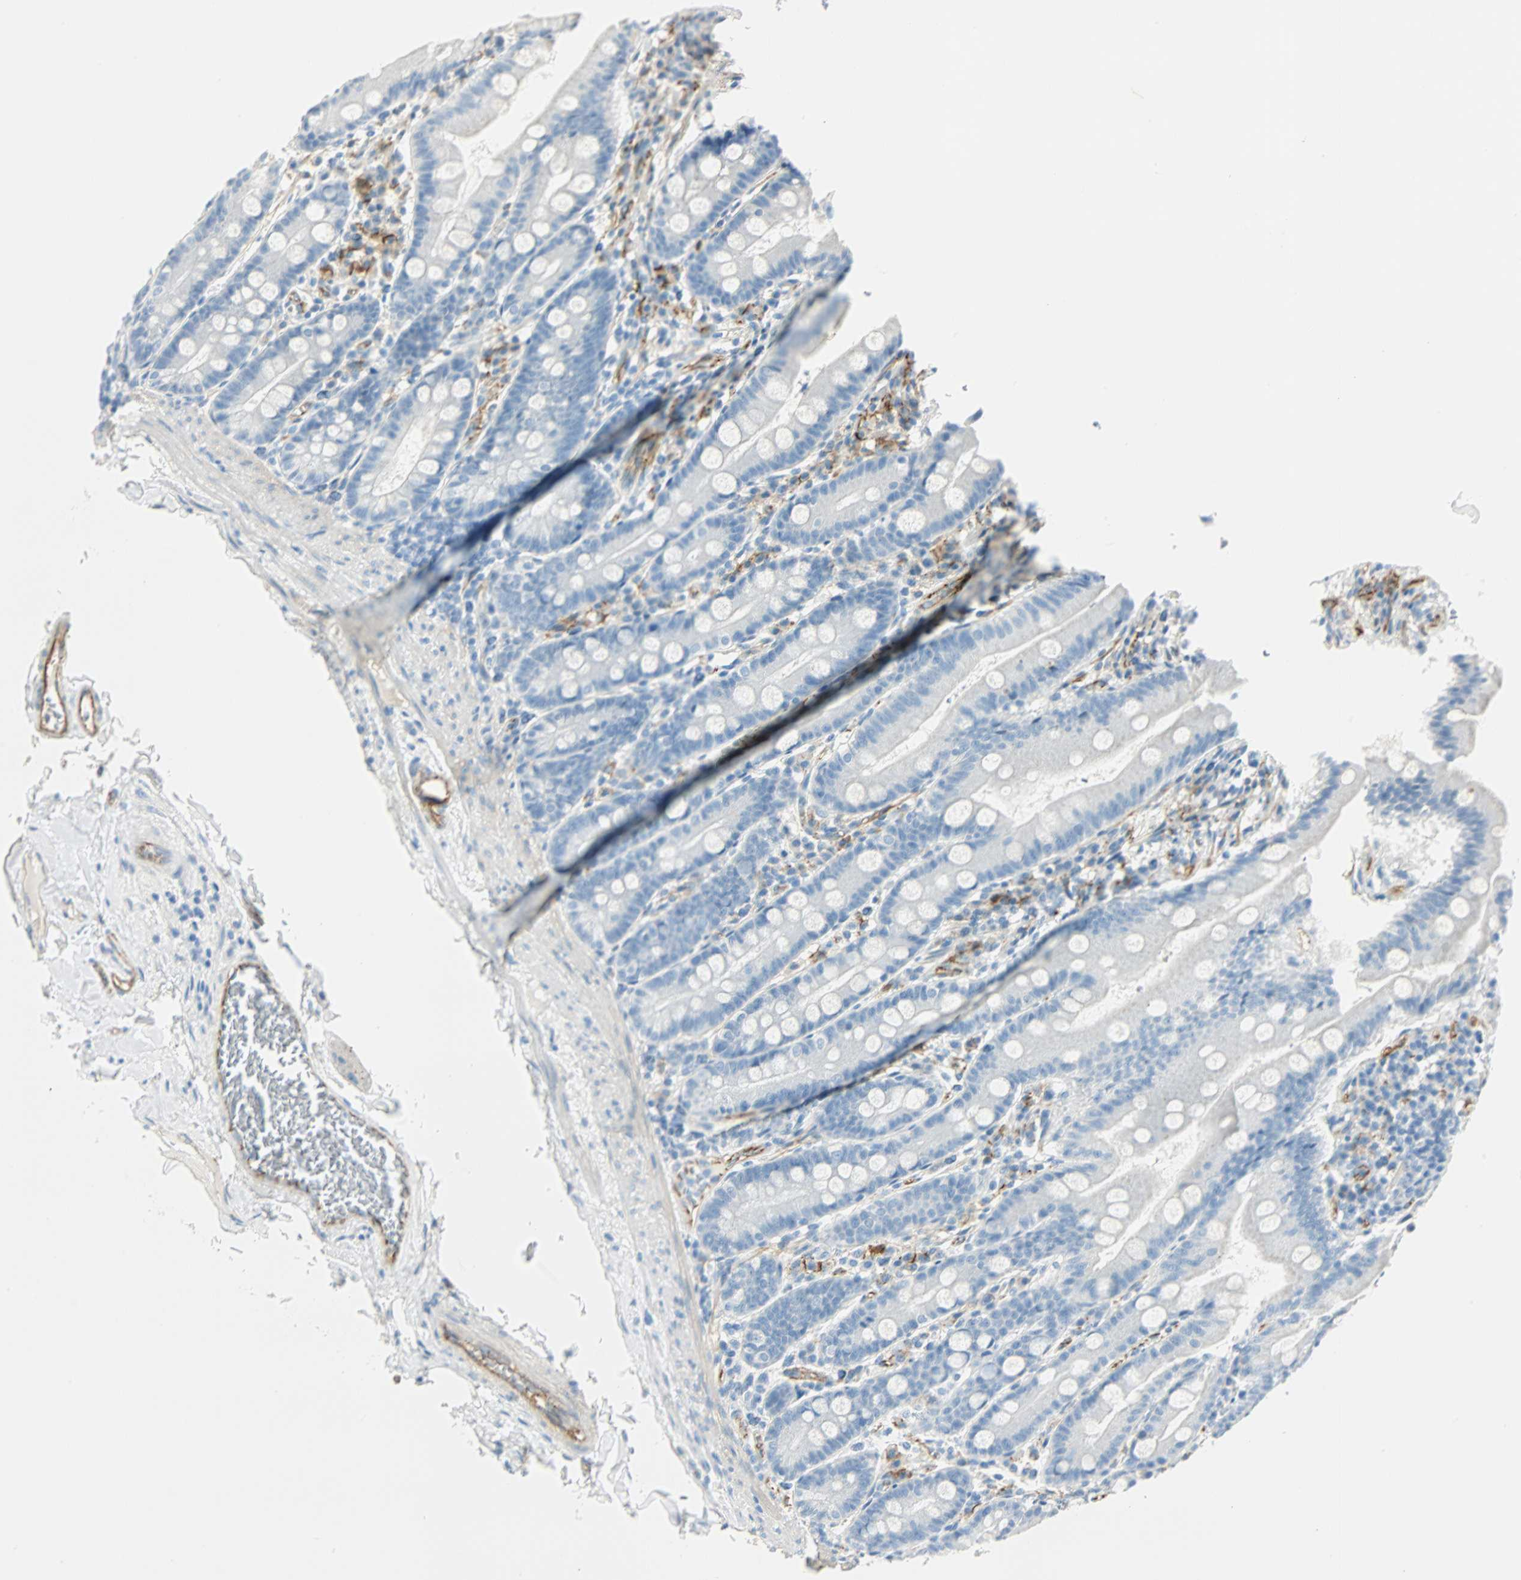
{"staining": {"intensity": "weak", "quantity": "25%-75%", "location": "cytoplasmic/membranous"}, "tissue": "duodenum", "cell_type": "Glandular cells", "image_type": "normal", "snomed": [{"axis": "morphology", "description": "Normal tissue, NOS"}, {"axis": "topography", "description": "Duodenum"}], "caption": "A histopathology image showing weak cytoplasmic/membranous positivity in approximately 25%-75% of glandular cells in benign duodenum, as visualized by brown immunohistochemical staining.", "gene": "VPS9D1", "patient": {"sex": "male", "age": 50}}